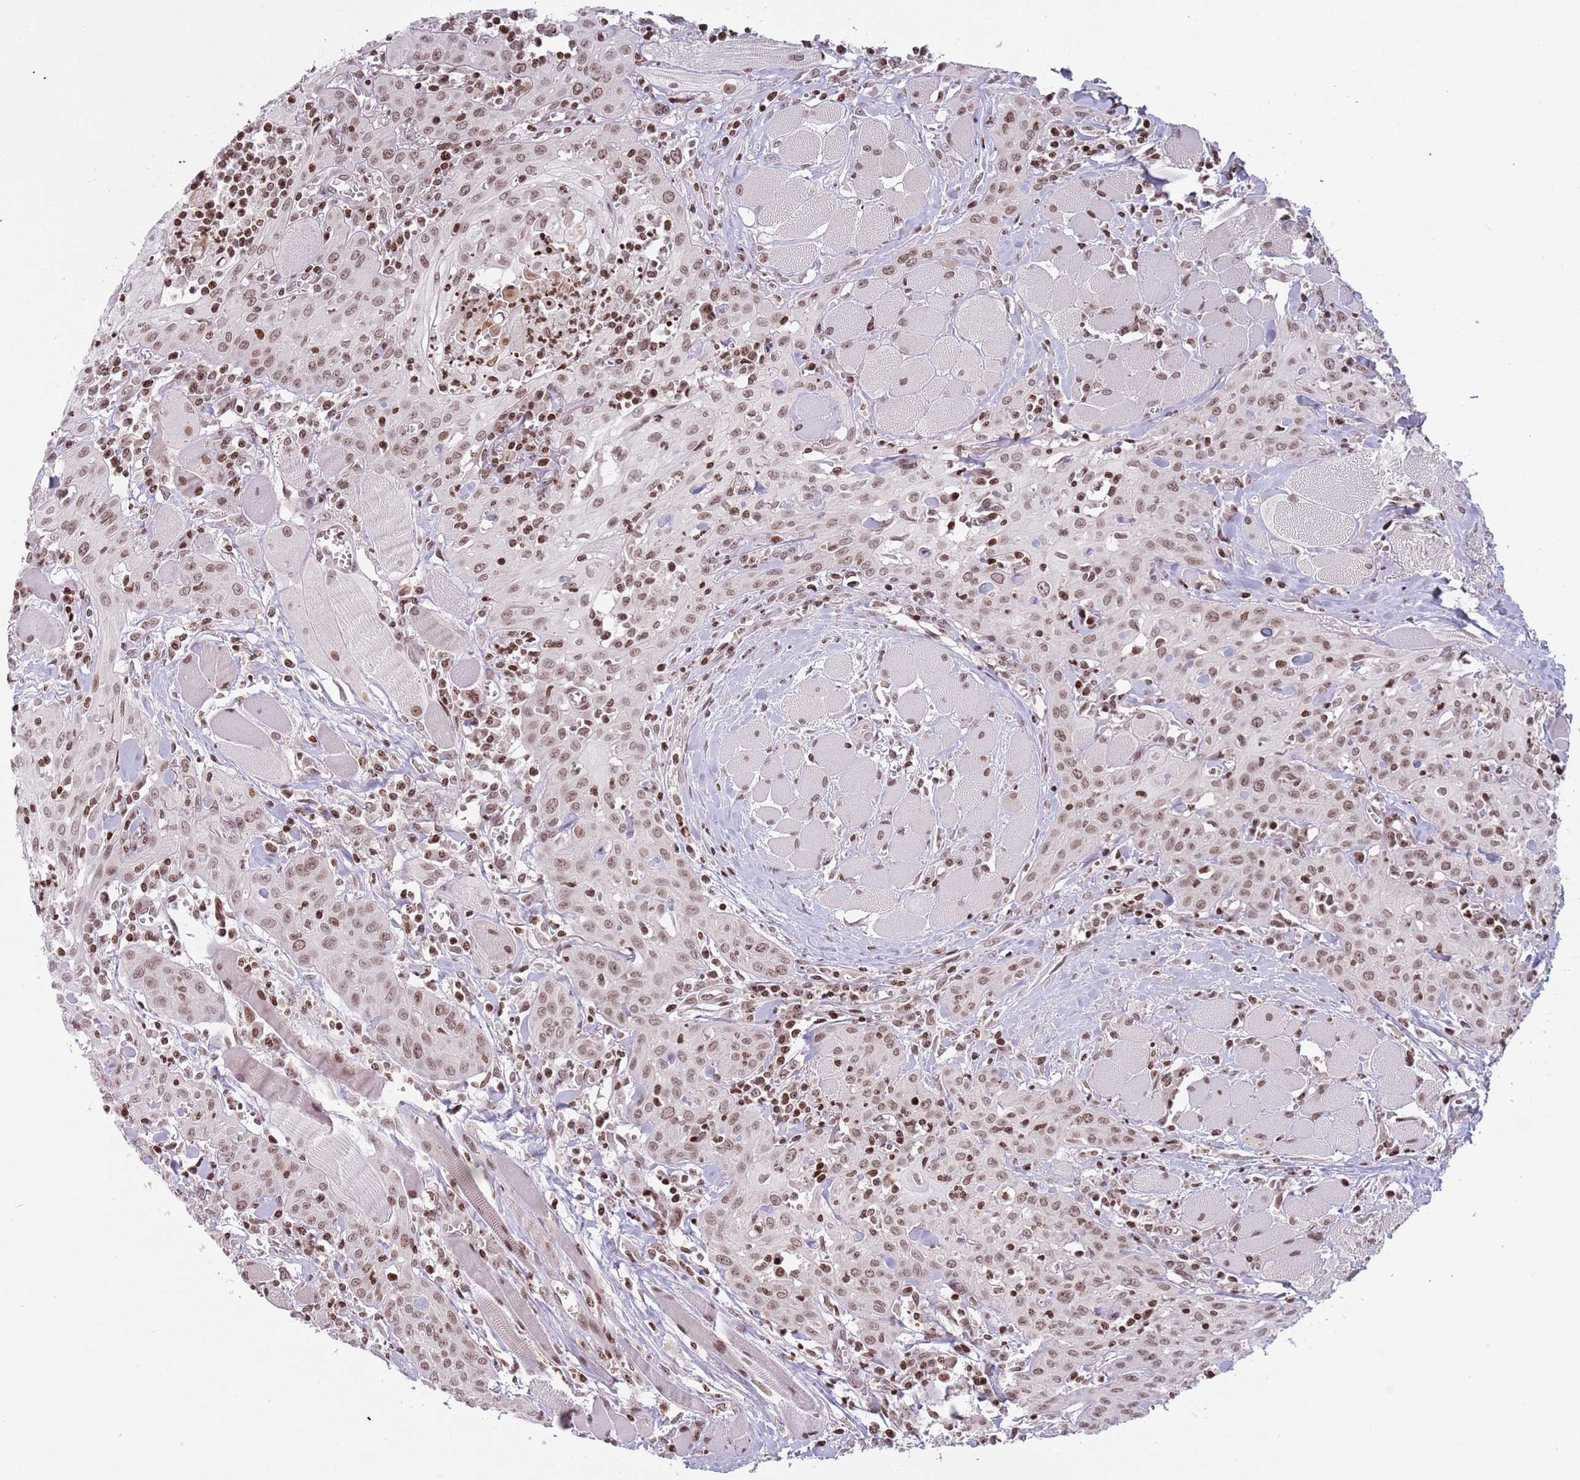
{"staining": {"intensity": "moderate", "quantity": ">75%", "location": "nuclear"}, "tissue": "head and neck cancer", "cell_type": "Tumor cells", "image_type": "cancer", "snomed": [{"axis": "morphology", "description": "Squamous cell carcinoma, NOS"}, {"axis": "topography", "description": "Oral tissue"}, {"axis": "topography", "description": "Head-Neck"}], "caption": "A histopathology image showing moderate nuclear expression in approximately >75% of tumor cells in head and neck squamous cell carcinoma, as visualized by brown immunohistochemical staining.", "gene": "SH3RF3", "patient": {"sex": "female", "age": 70}}